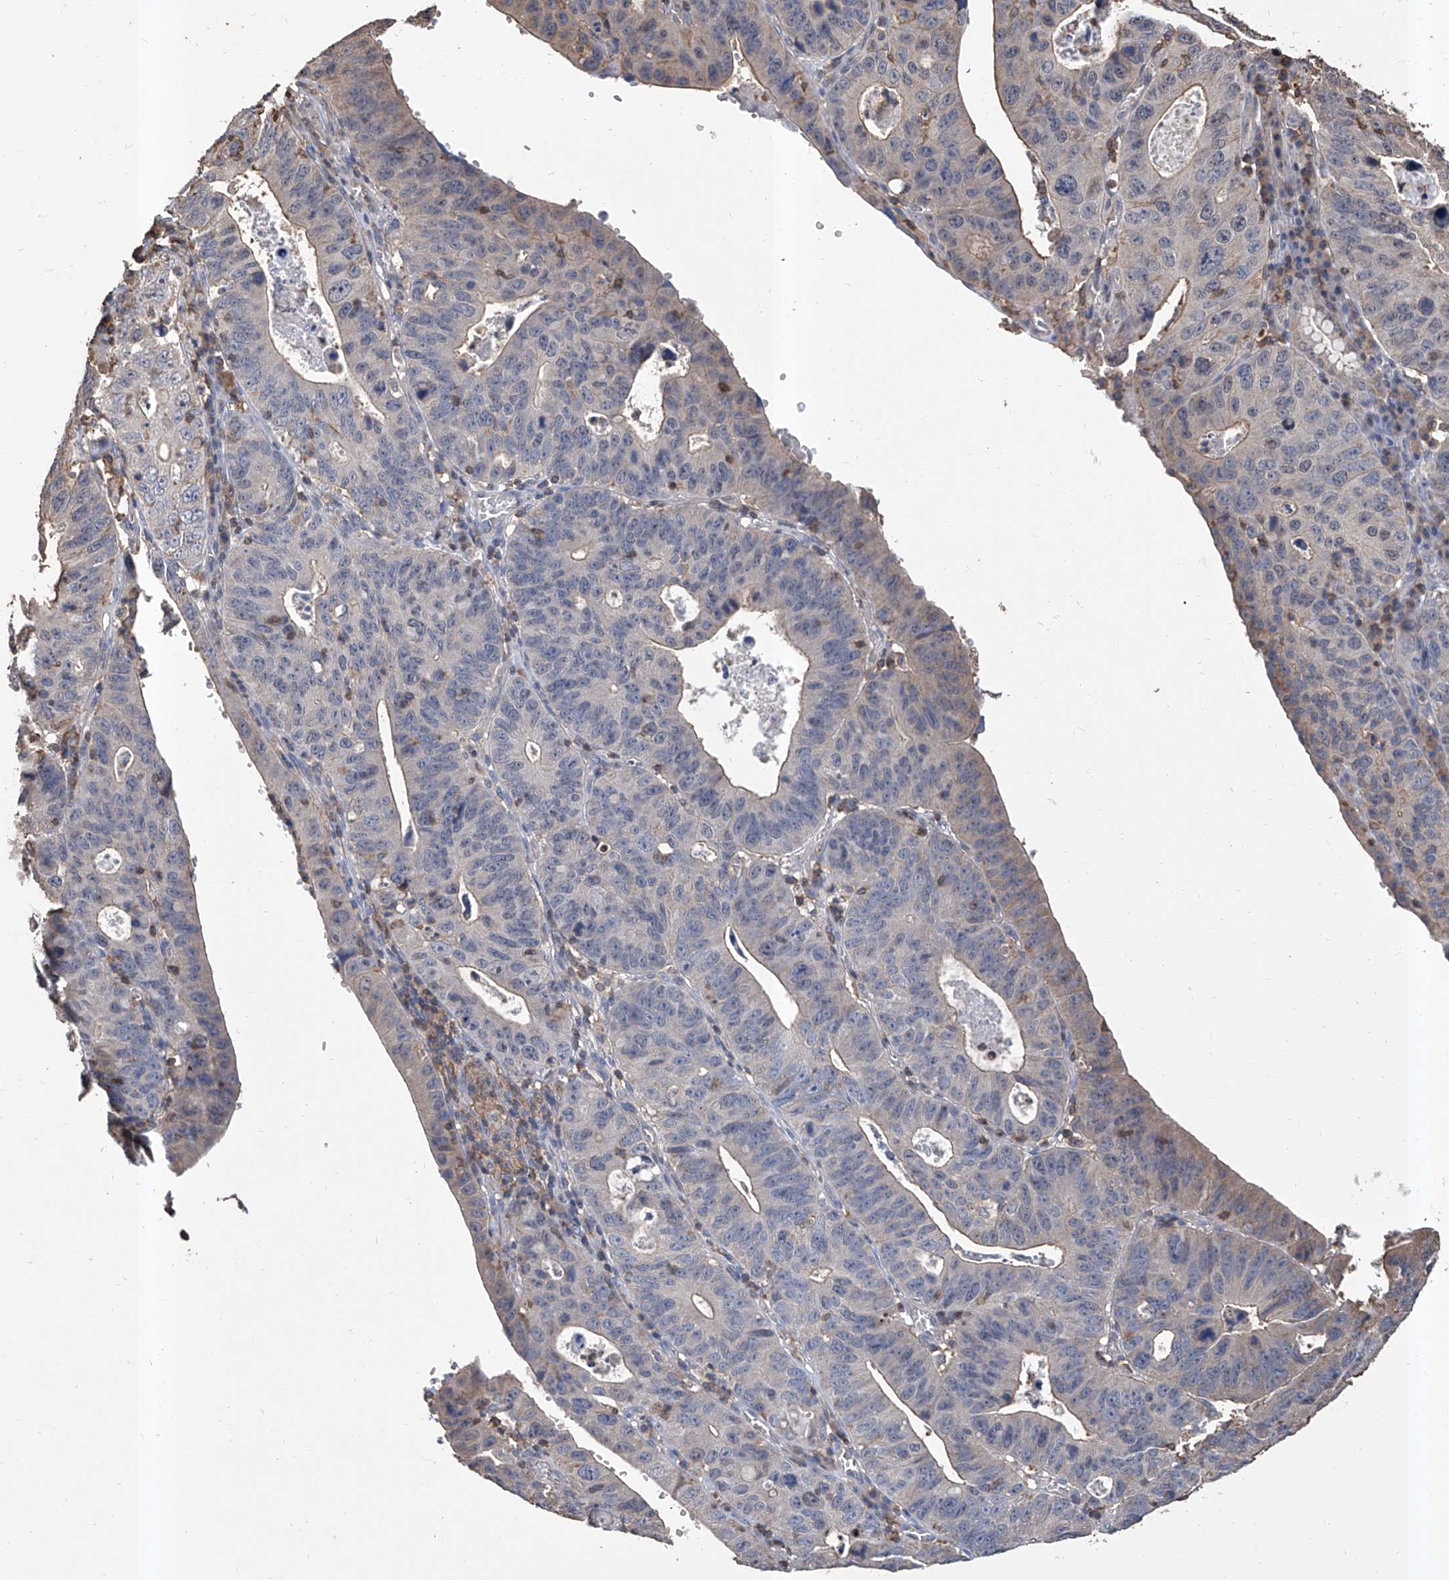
{"staining": {"intensity": "weak", "quantity": "<25%", "location": "cytoplasmic/membranous"}, "tissue": "stomach cancer", "cell_type": "Tumor cells", "image_type": "cancer", "snomed": [{"axis": "morphology", "description": "Adenocarcinoma, NOS"}, {"axis": "topography", "description": "Stomach"}], "caption": "IHC micrograph of neoplastic tissue: human adenocarcinoma (stomach) stained with DAB displays no significant protein expression in tumor cells.", "gene": "GPT", "patient": {"sex": "male", "age": 59}}